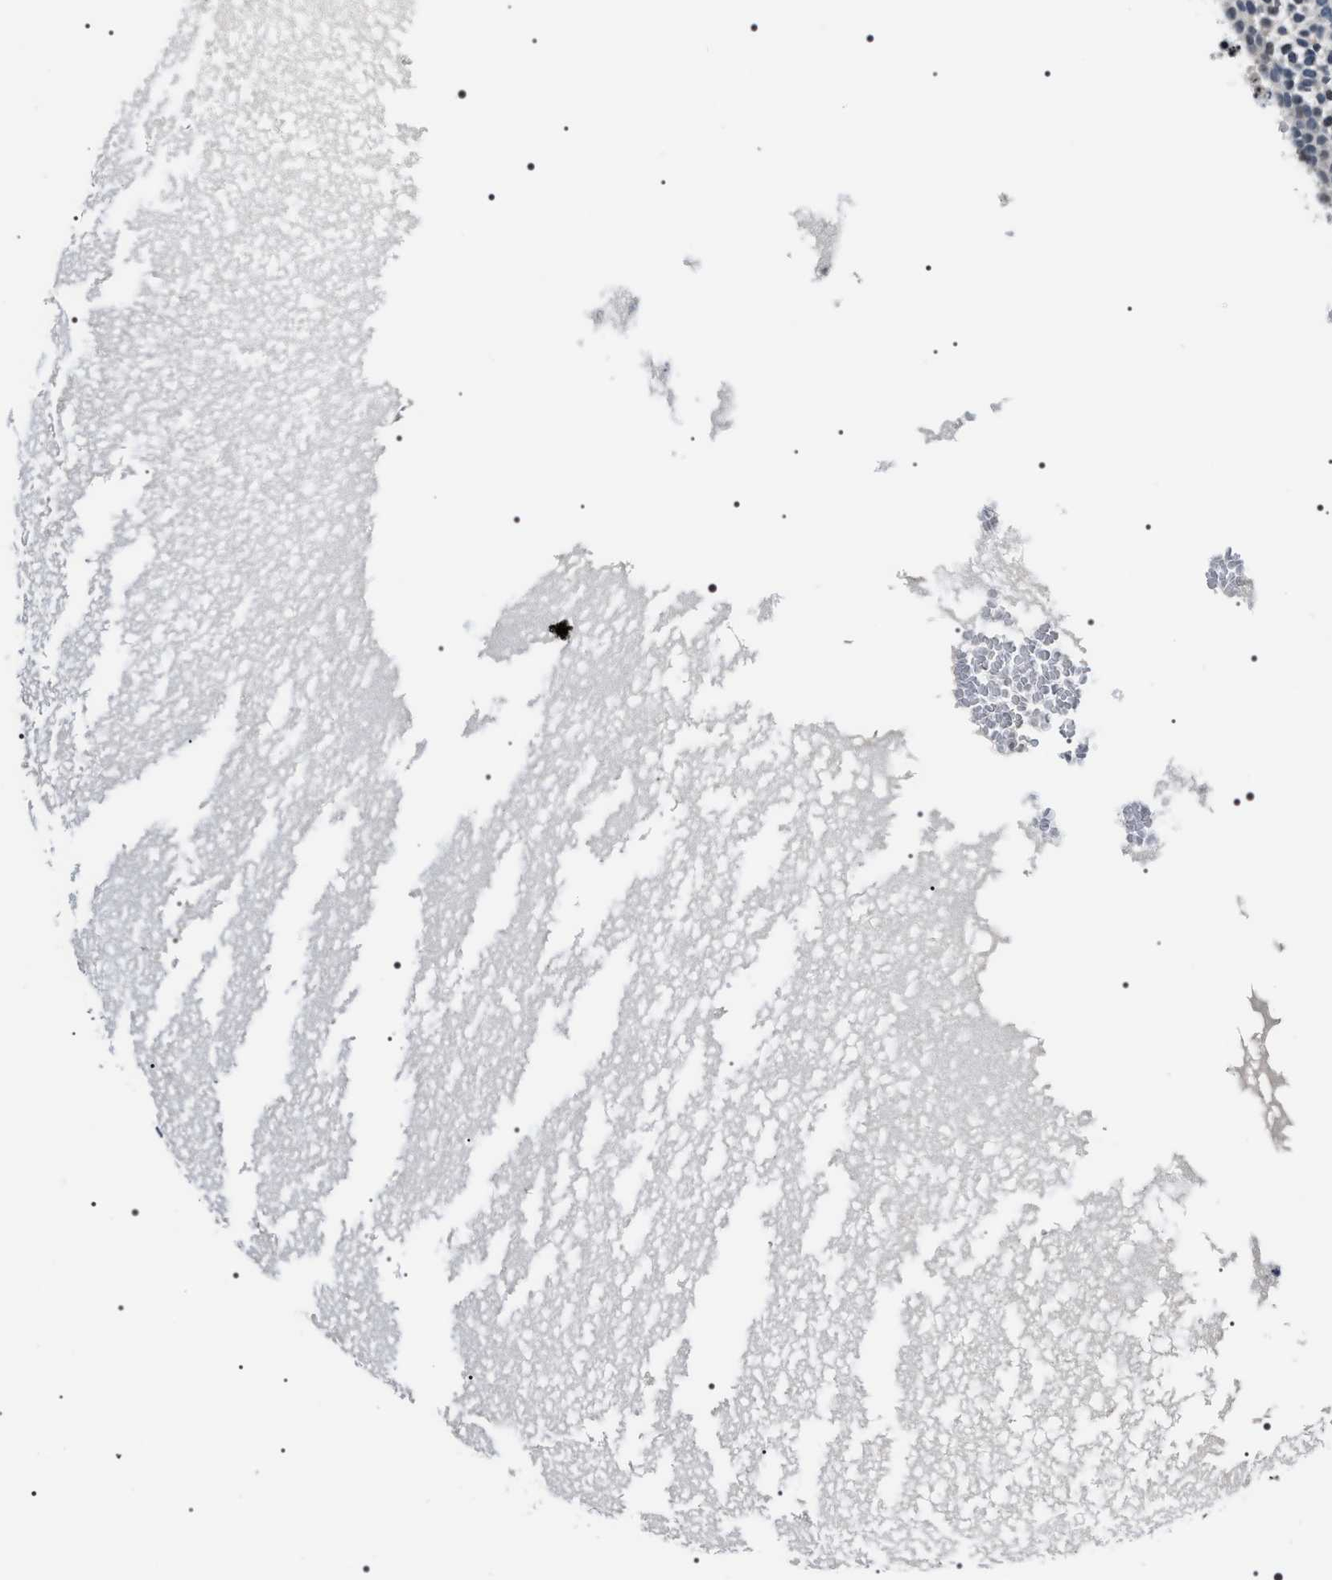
{"staining": {"intensity": "negative", "quantity": "none", "location": "none"}, "tissue": "ovary", "cell_type": "Ovarian stroma cells", "image_type": "normal", "snomed": [{"axis": "morphology", "description": "Normal tissue, NOS"}, {"axis": "topography", "description": "Ovary"}], "caption": "IHC photomicrograph of normal ovary: ovary stained with DAB exhibits no significant protein staining in ovarian stroma cells.", "gene": "SIPA1", "patient": {"sex": "female", "age": 35}}